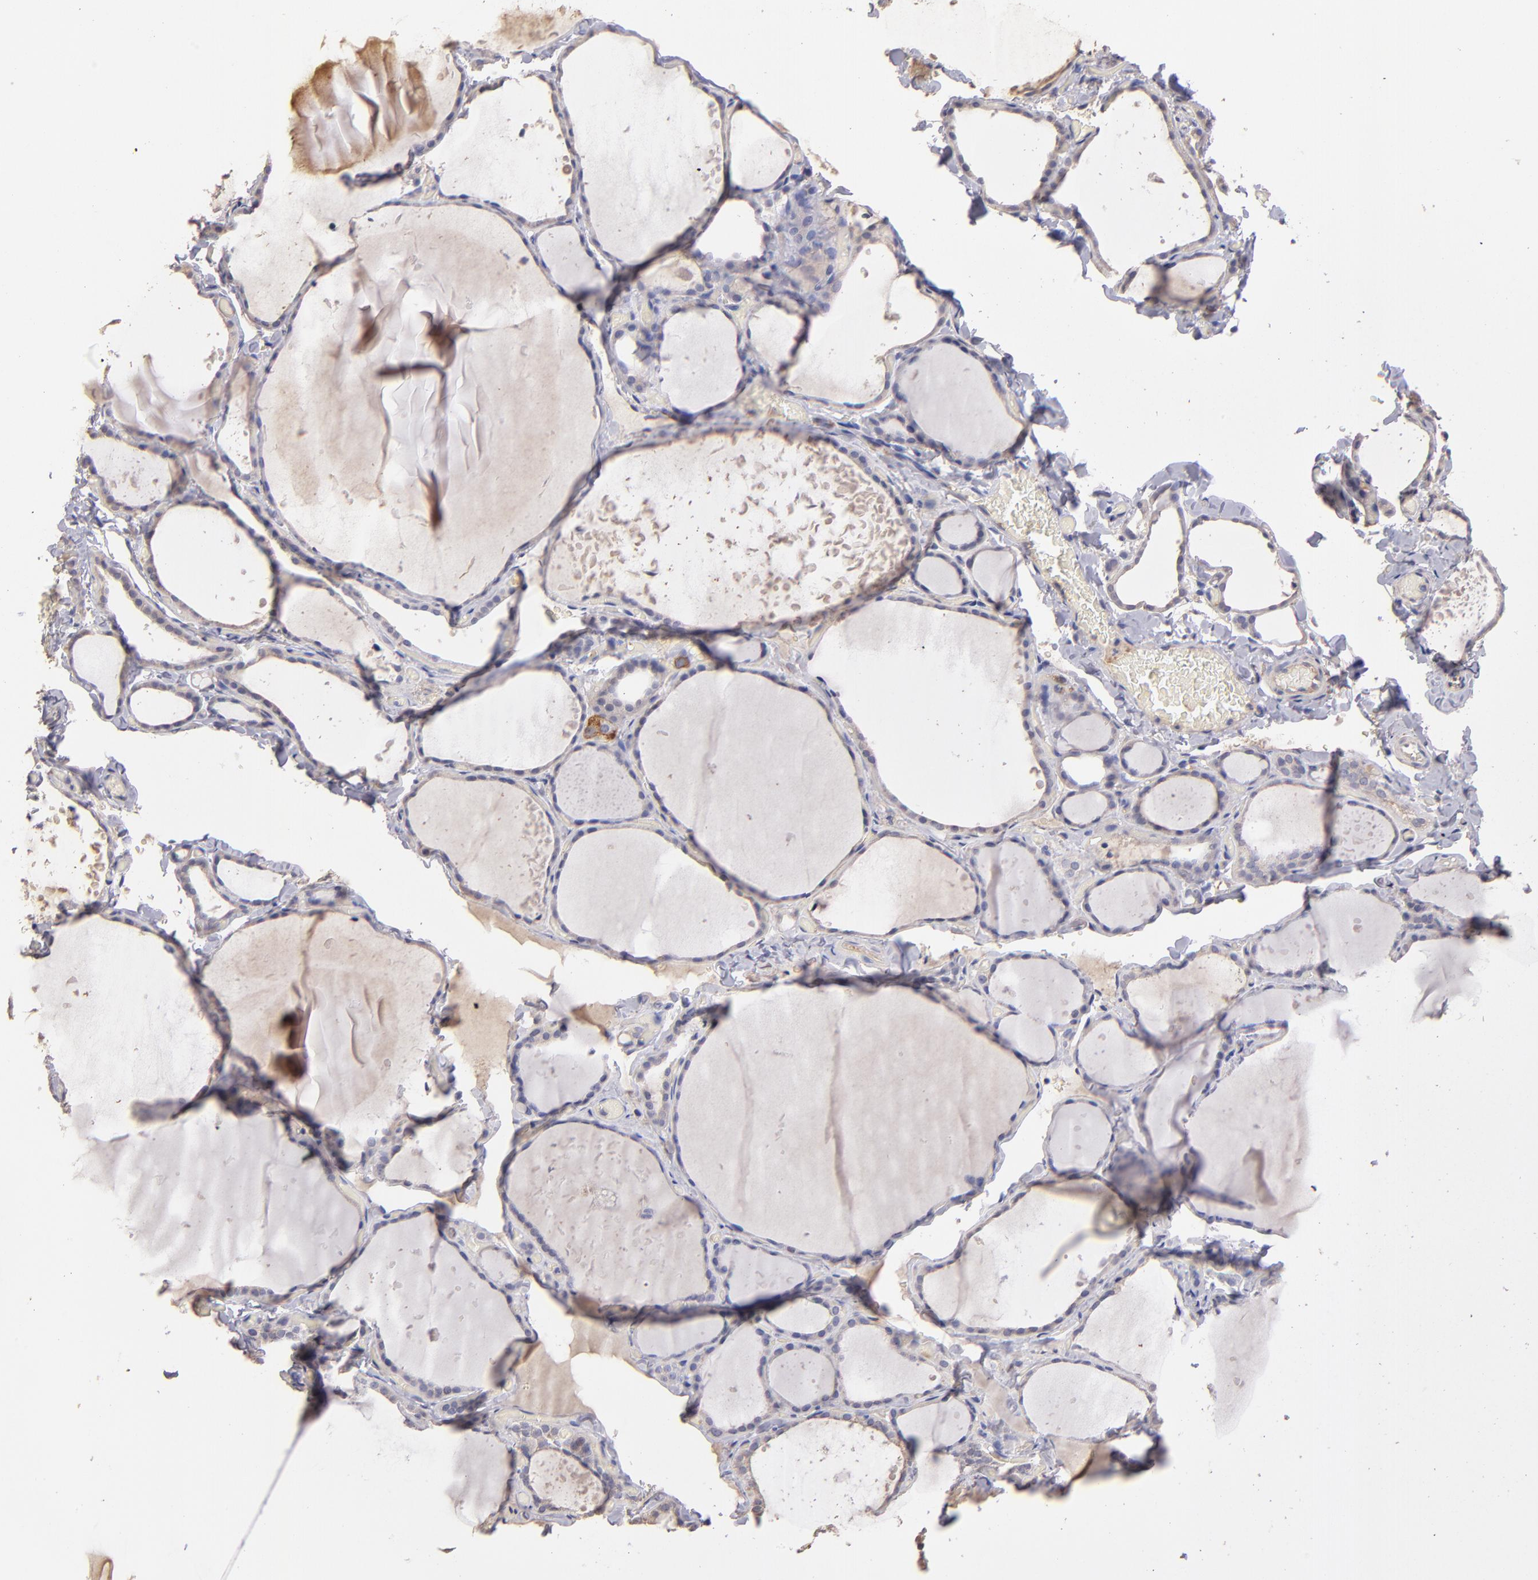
{"staining": {"intensity": "weak", "quantity": "<25%", "location": "cytoplasmic/membranous"}, "tissue": "thyroid gland", "cell_type": "Glandular cells", "image_type": "normal", "snomed": [{"axis": "morphology", "description": "Normal tissue, NOS"}, {"axis": "topography", "description": "Thyroid gland"}], "caption": "Photomicrograph shows no significant protein staining in glandular cells of normal thyroid gland.", "gene": "GNAZ", "patient": {"sex": "female", "age": 22}}